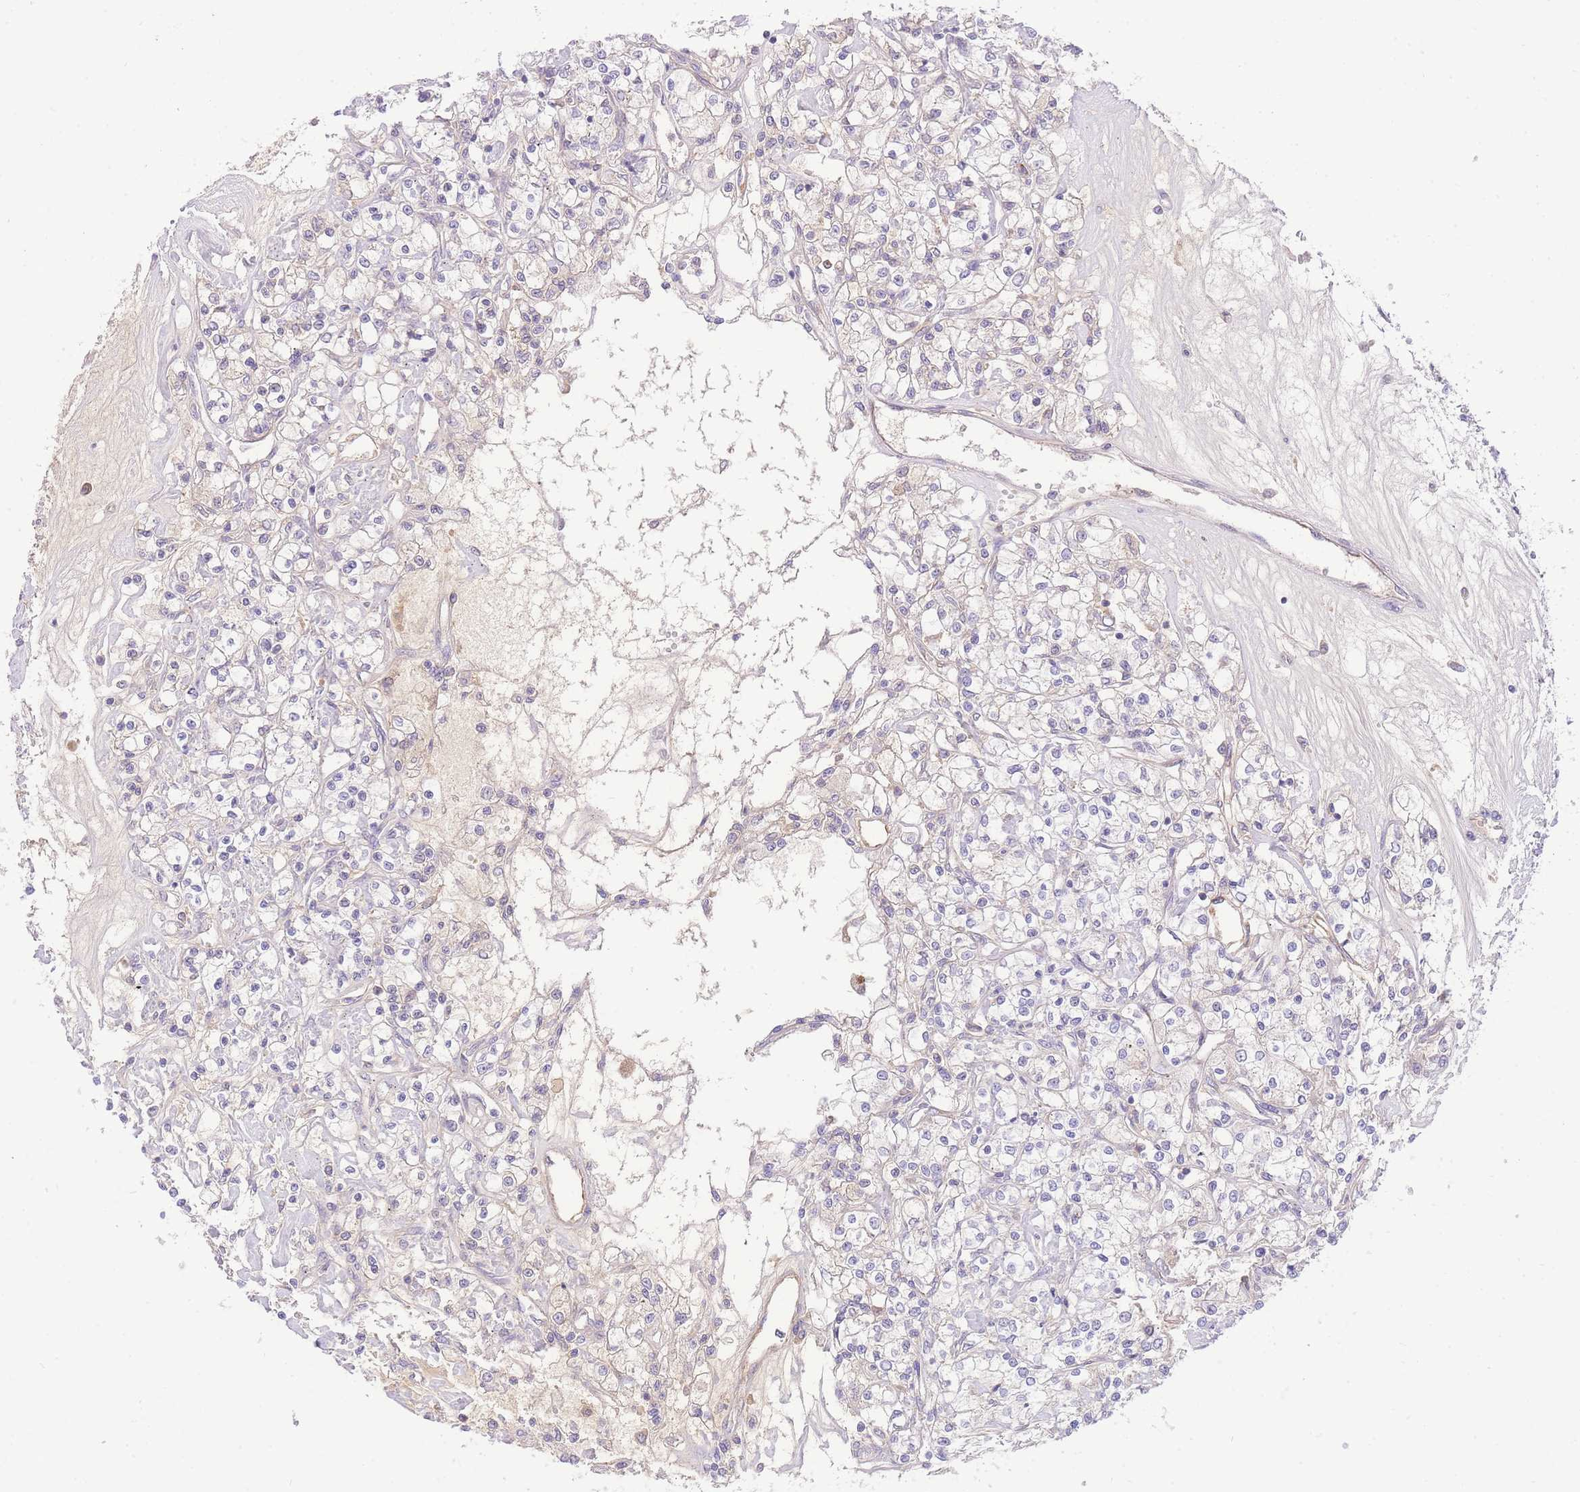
{"staining": {"intensity": "negative", "quantity": "none", "location": "none"}, "tissue": "renal cancer", "cell_type": "Tumor cells", "image_type": "cancer", "snomed": [{"axis": "morphology", "description": "Adenocarcinoma, NOS"}, {"axis": "topography", "description": "Kidney"}], "caption": "Tumor cells show no significant protein expression in renal cancer (adenocarcinoma). Brightfield microscopy of IHC stained with DAB (3,3'-diaminobenzidine) (brown) and hematoxylin (blue), captured at high magnification.", "gene": "LIPH", "patient": {"sex": "female", "age": 59}}